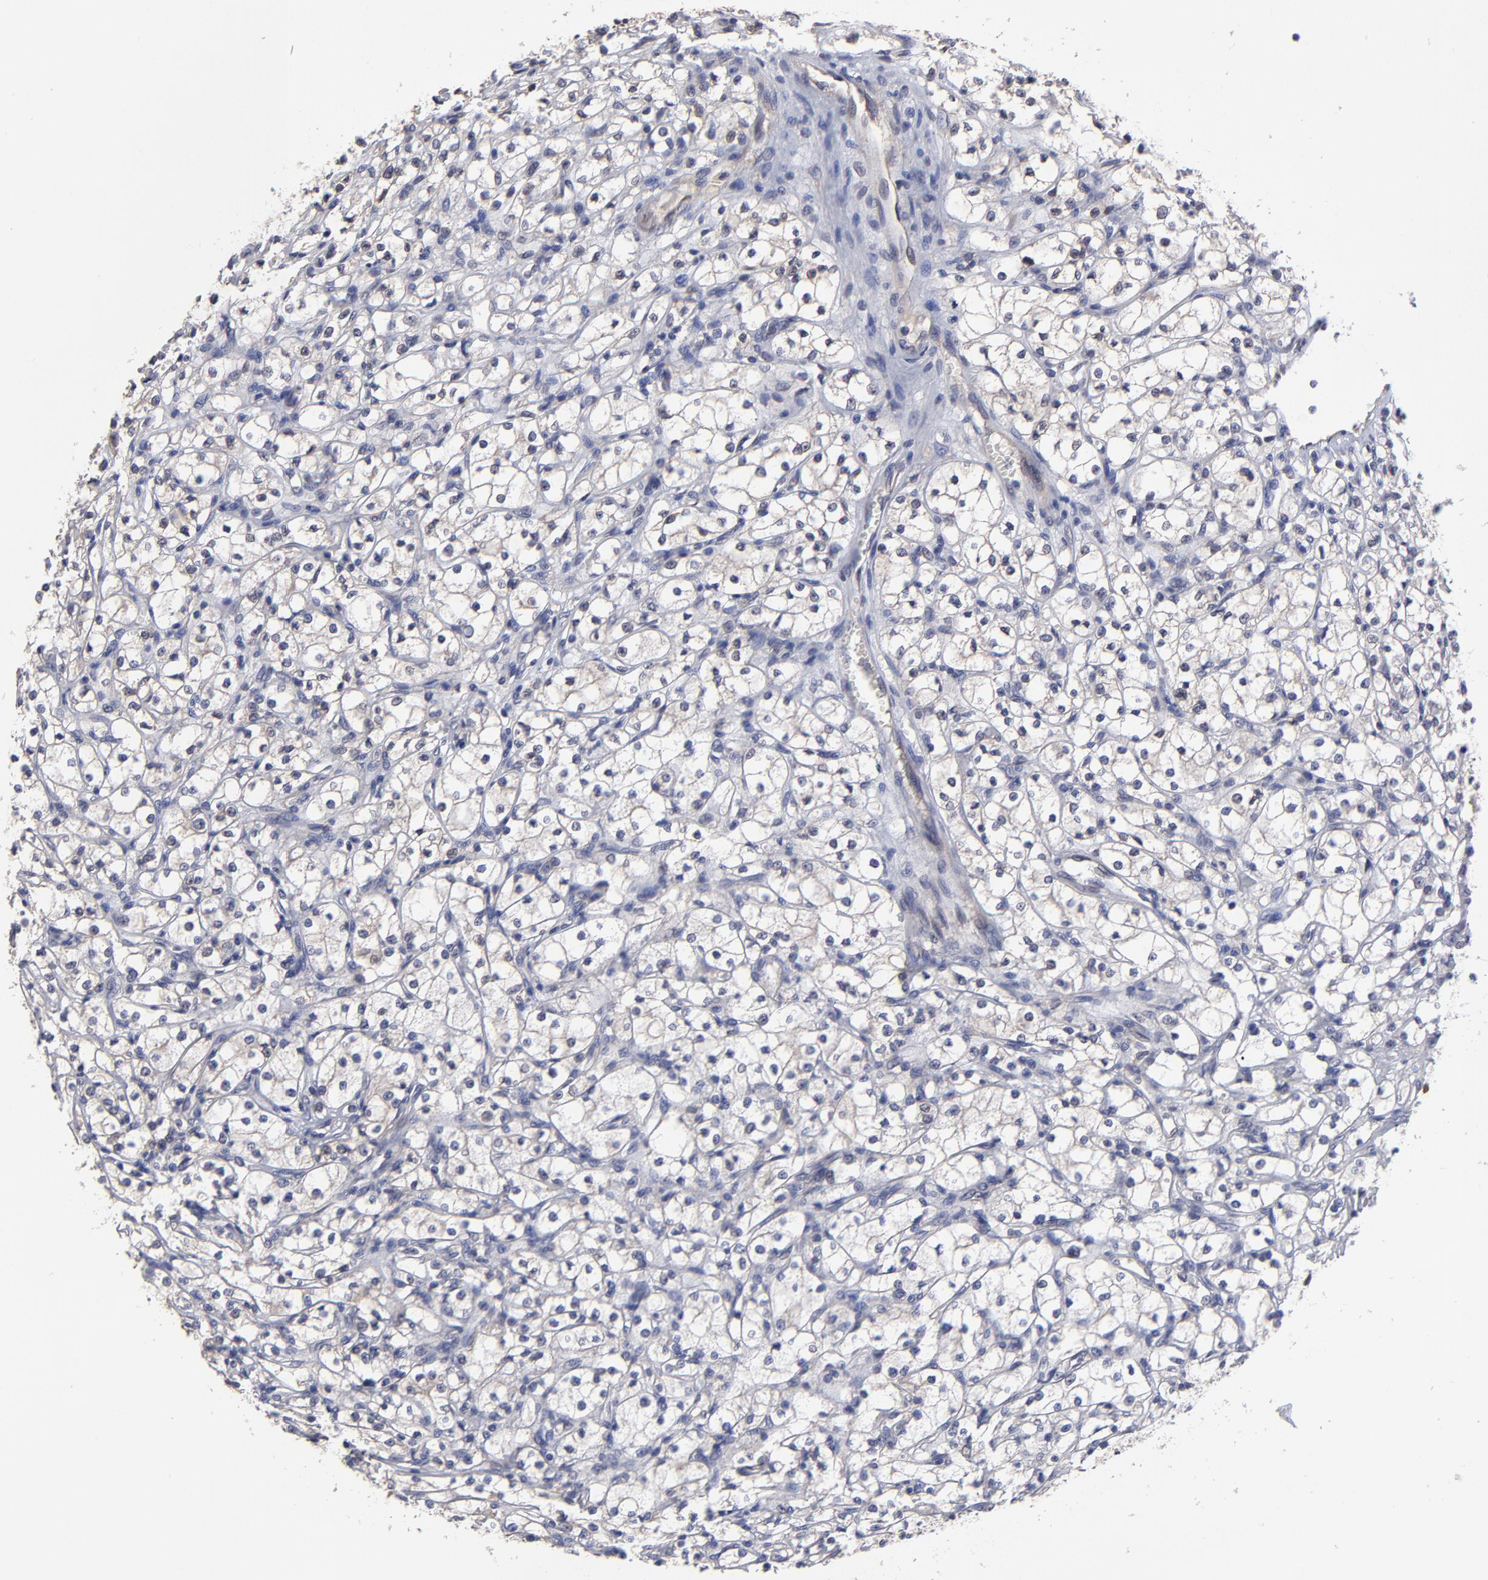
{"staining": {"intensity": "negative", "quantity": "none", "location": "none"}, "tissue": "renal cancer", "cell_type": "Tumor cells", "image_type": "cancer", "snomed": [{"axis": "morphology", "description": "Adenocarcinoma, NOS"}, {"axis": "topography", "description": "Kidney"}], "caption": "DAB immunohistochemical staining of renal cancer (adenocarcinoma) demonstrates no significant expression in tumor cells. The staining was performed using DAB to visualize the protein expression in brown, while the nuclei were stained in blue with hematoxylin (Magnification: 20x).", "gene": "ZNF780B", "patient": {"sex": "male", "age": 61}}